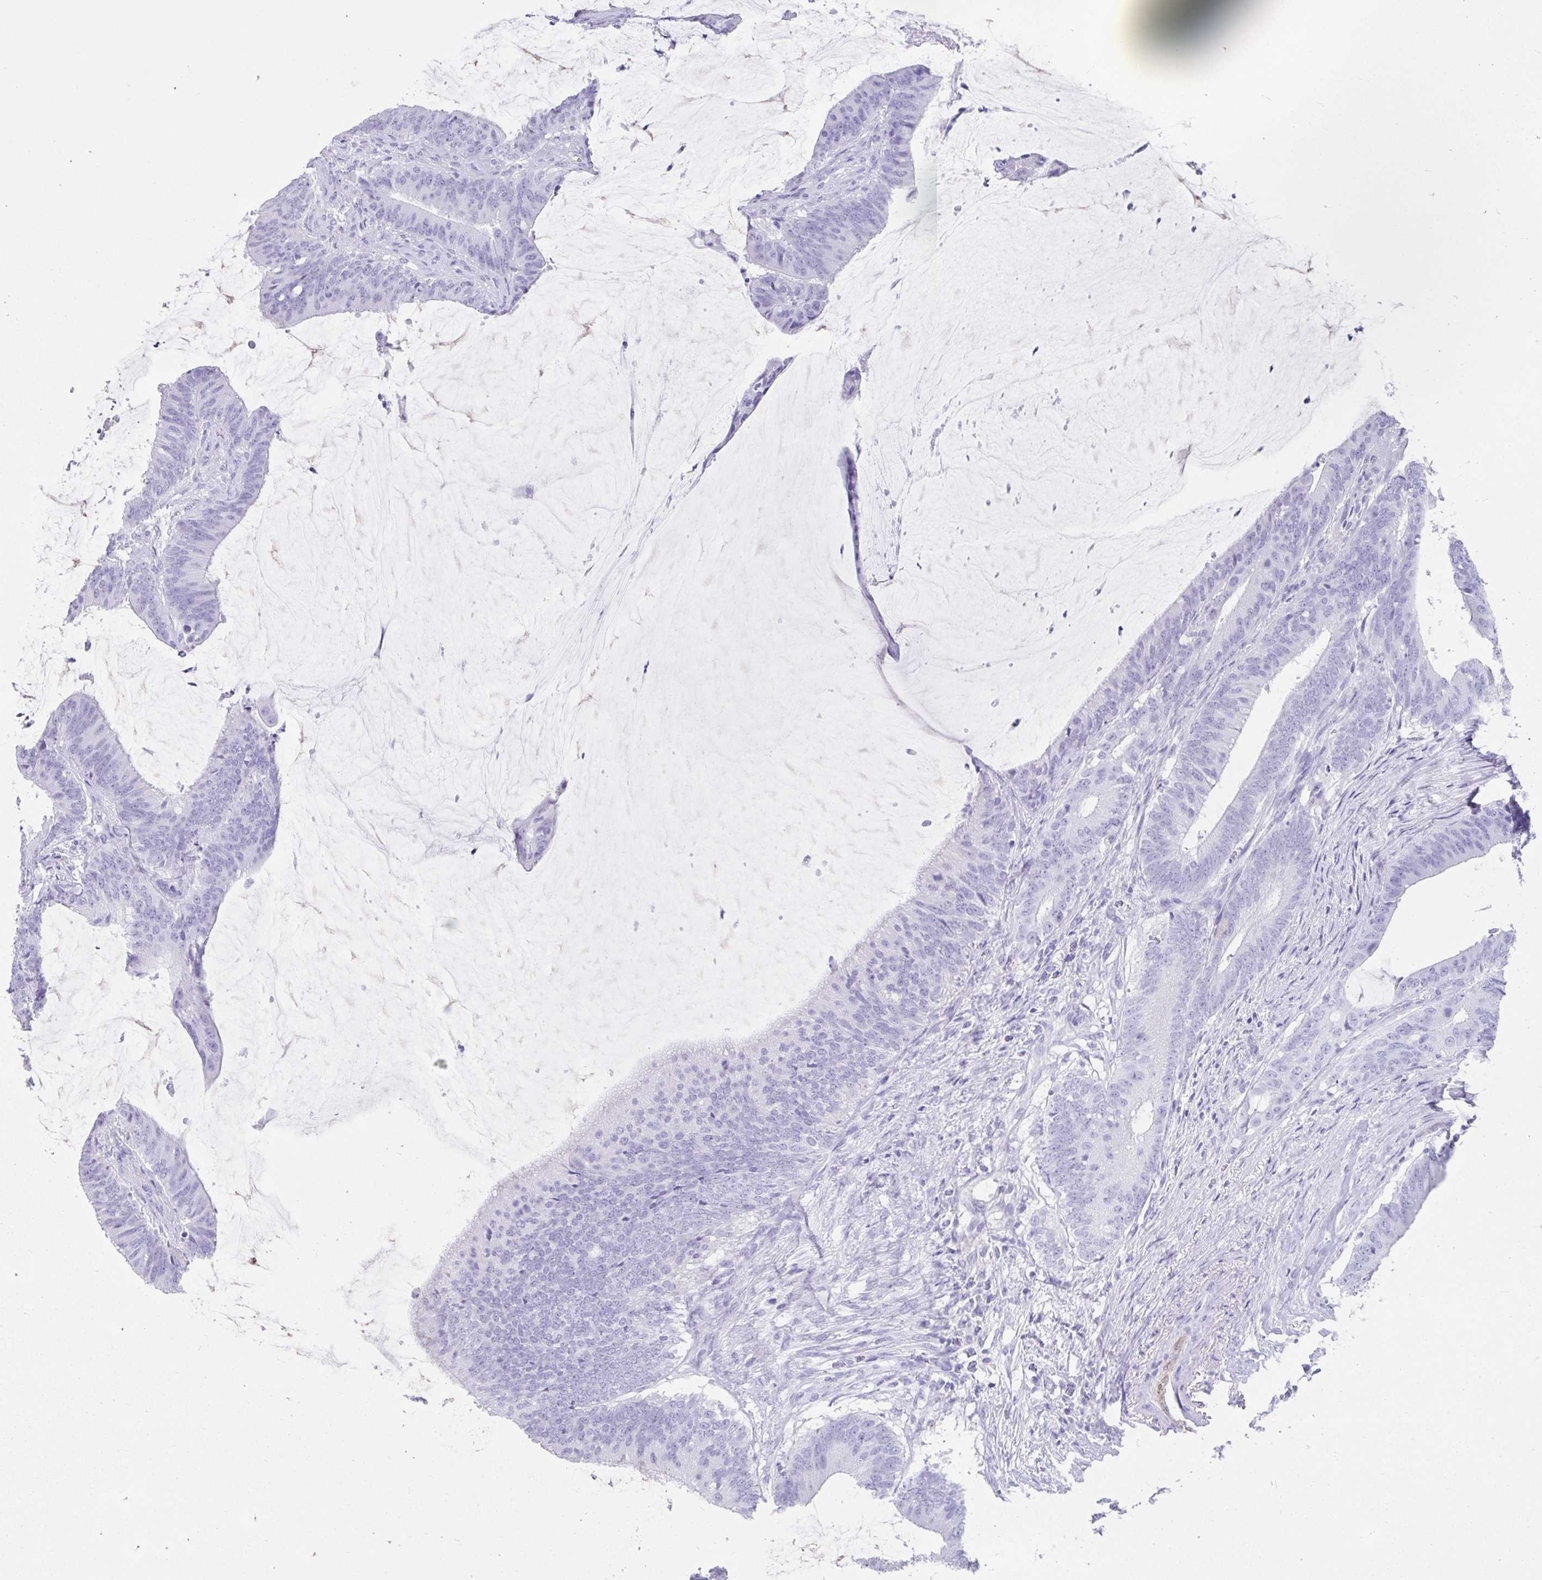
{"staining": {"intensity": "negative", "quantity": "none", "location": "none"}, "tissue": "colorectal cancer", "cell_type": "Tumor cells", "image_type": "cancer", "snomed": [{"axis": "morphology", "description": "Adenocarcinoma, NOS"}, {"axis": "topography", "description": "Colon"}], "caption": "The immunohistochemistry (IHC) micrograph has no significant expression in tumor cells of colorectal cancer tissue.", "gene": "FAM107A", "patient": {"sex": "female", "age": 43}}